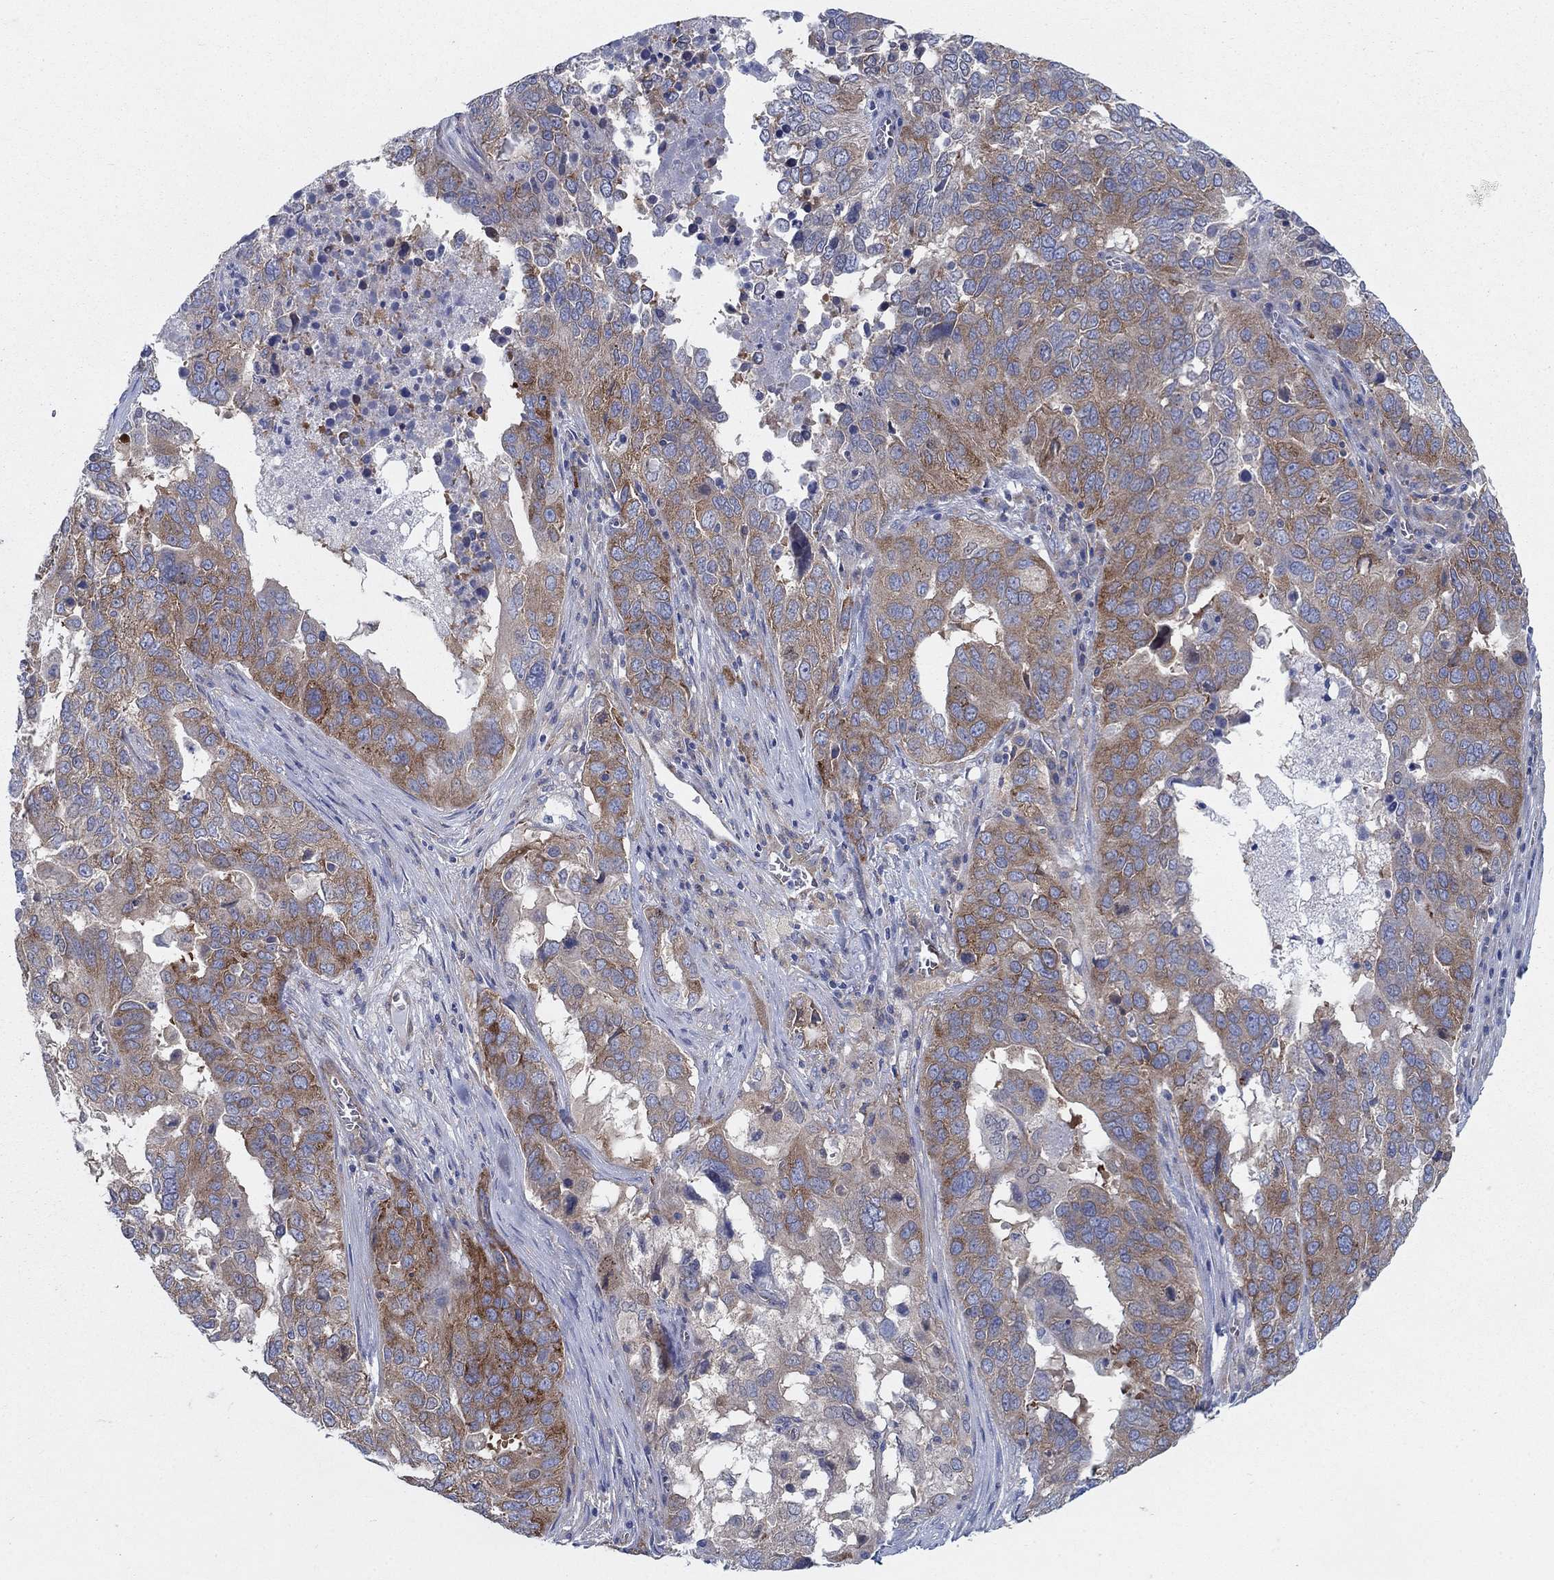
{"staining": {"intensity": "strong", "quantity": "<25%", "location": "cytoplasmic/membranous"}, "tissue": "ovarian cancer", "cell_type": "Tumor cells", "image_type": "cancer", "snomed": [{"axis": "morphology", "description": "Carcinoma, endometroid"}, {"axis": "topography", "description": "Soft tissue"}, {"axis": "topography", "description": "Ovary"}], "caption": "Immunohistochemical staining of ovarian cancer (endometroid carcinoma) exhibits medium levels of strong cytoplasmic/membranous expression in approximately <25% of tumor cells.", "gene": "TMEM59", "patient": {"sex": "female", "age": 52}}